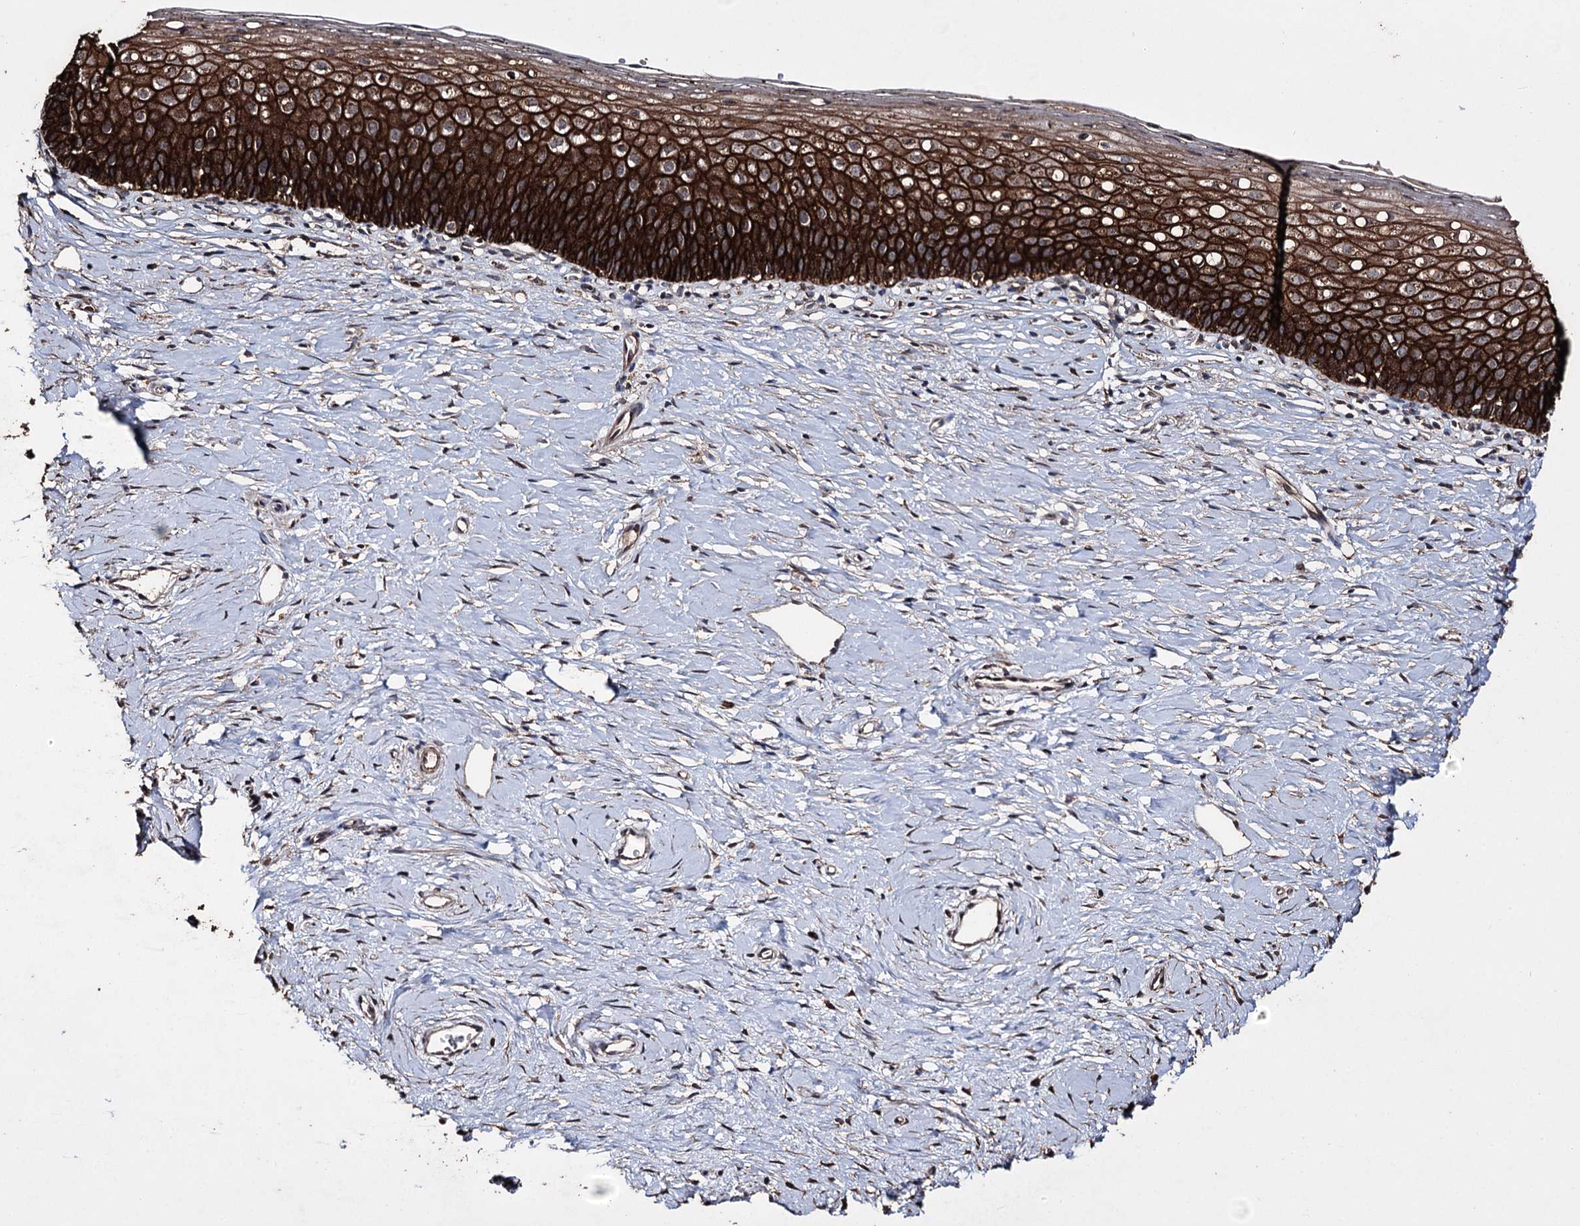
{"staining": {"intensity": "weak", "quantity": ">75%", "location": "cytoplasmic/membranous"}, "tissue": "cervix", "cell_type": "Glandular cells", "image_type": "normal", "snomed": [{"axis": "morphology", "description": "Normal tissue, NOS"}, {"axis": "topography", "description": "Cervix"}], "caption": "A high-resolution histopathology image shows IHC staining of benign cervix, which exhibits weak cytoplasmic/membranous staining in approximately >75% of glandular cells. The protein of interest is stained brown, and the nuclei are stained in blue (DAB (3,3'-diaminobenzidine) IHC with brightfield microscopy, high magnification).", "gene": "ZNF662", "patient": {"sex": "female", "age": 57}}